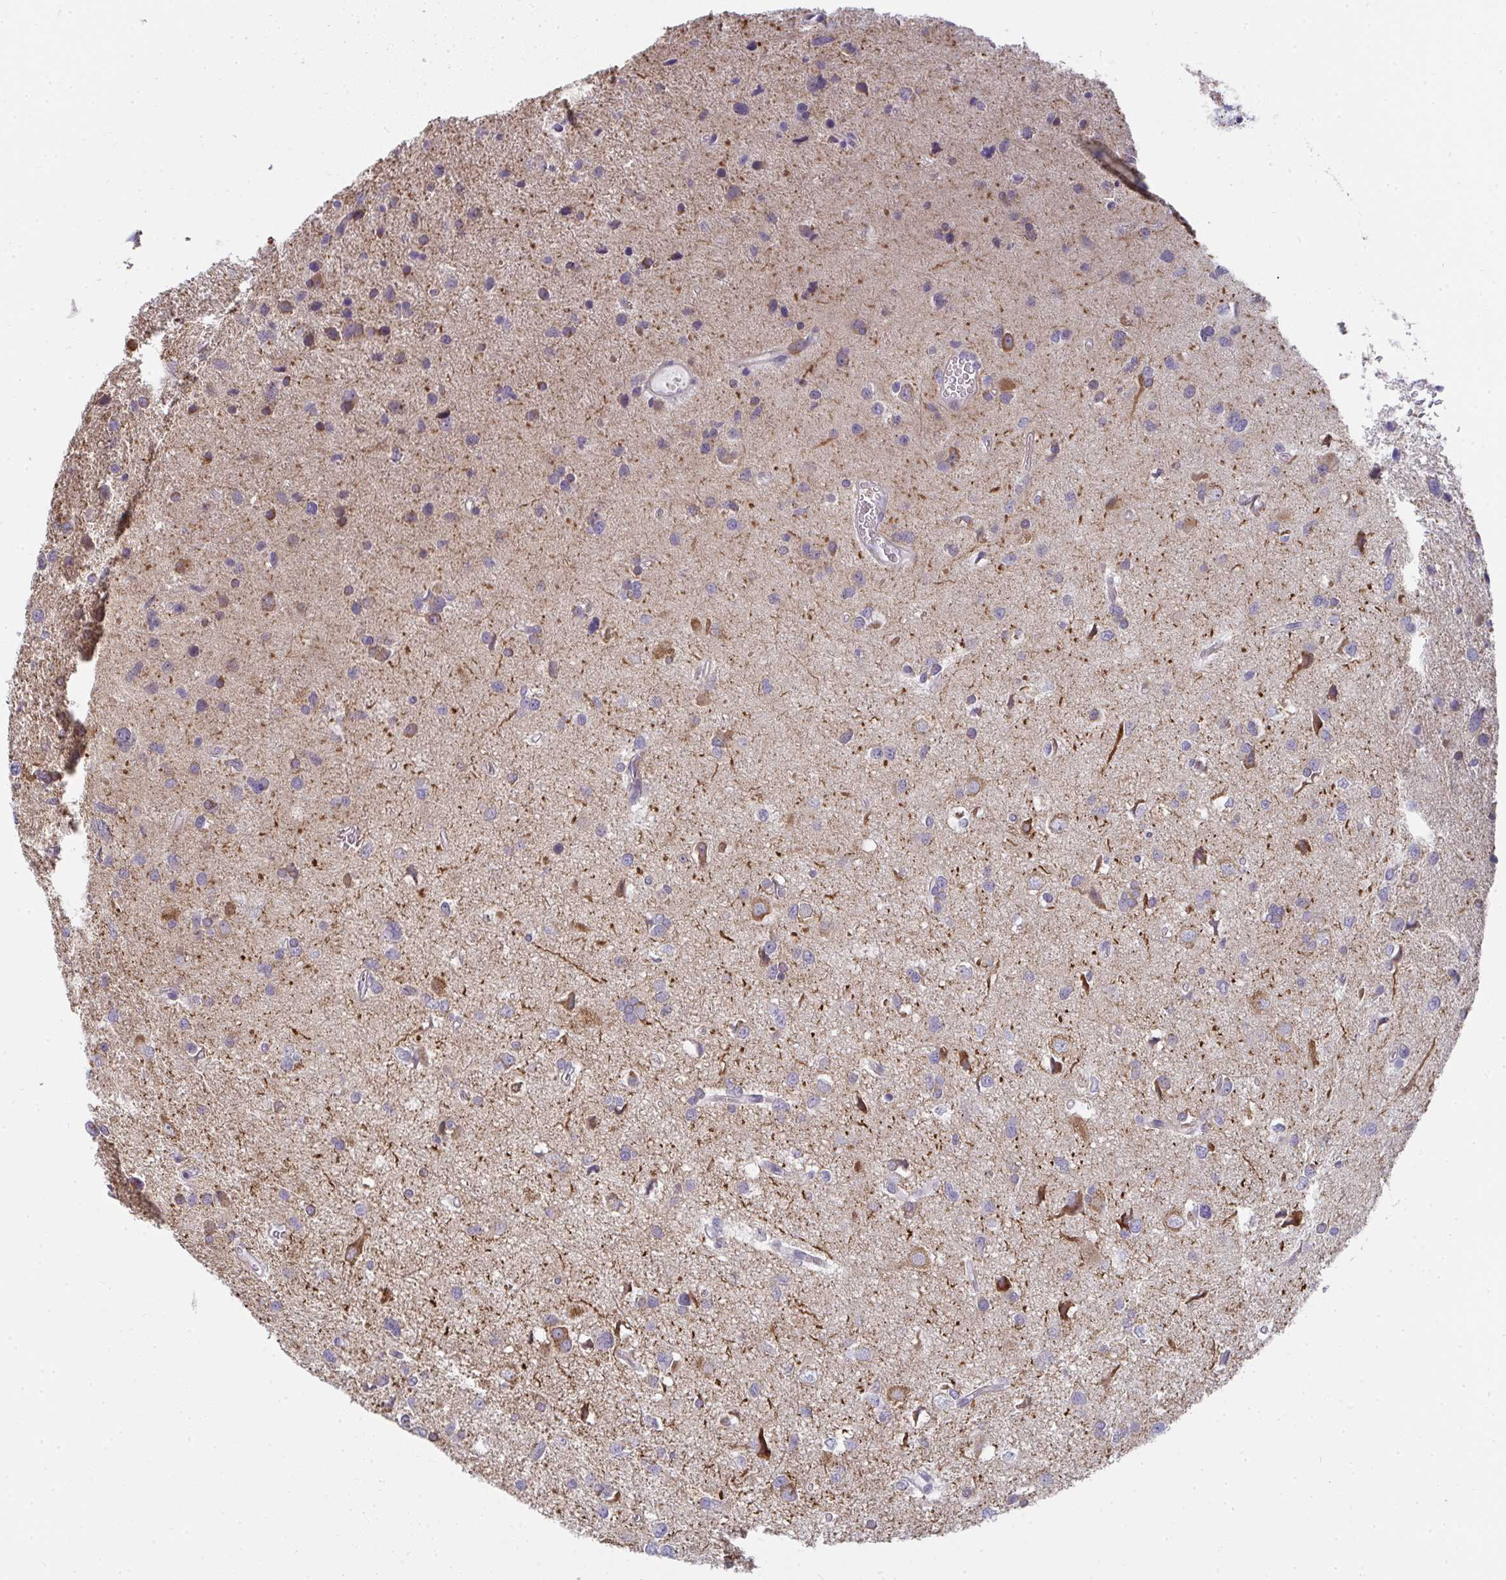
{"staining": {"intensity": "moderate", "quantity": "<25%", "location": "cytoplasmic/membranous"}, "tissue": "glioma", "cell_type": "Tumor cells", "image_type": "cancer", "snomed": [{"axis": "morphology", "description": "Glioma, malignant, Low grade"}, {"axis": "topography", "description": "Brain"}], "caption": "Human low-grade glioma (malignant) stained with a protein marker displays moderate staining in tumor cells.", "gene": "SHB", "patient": {"sex": "female", "age": 55}}